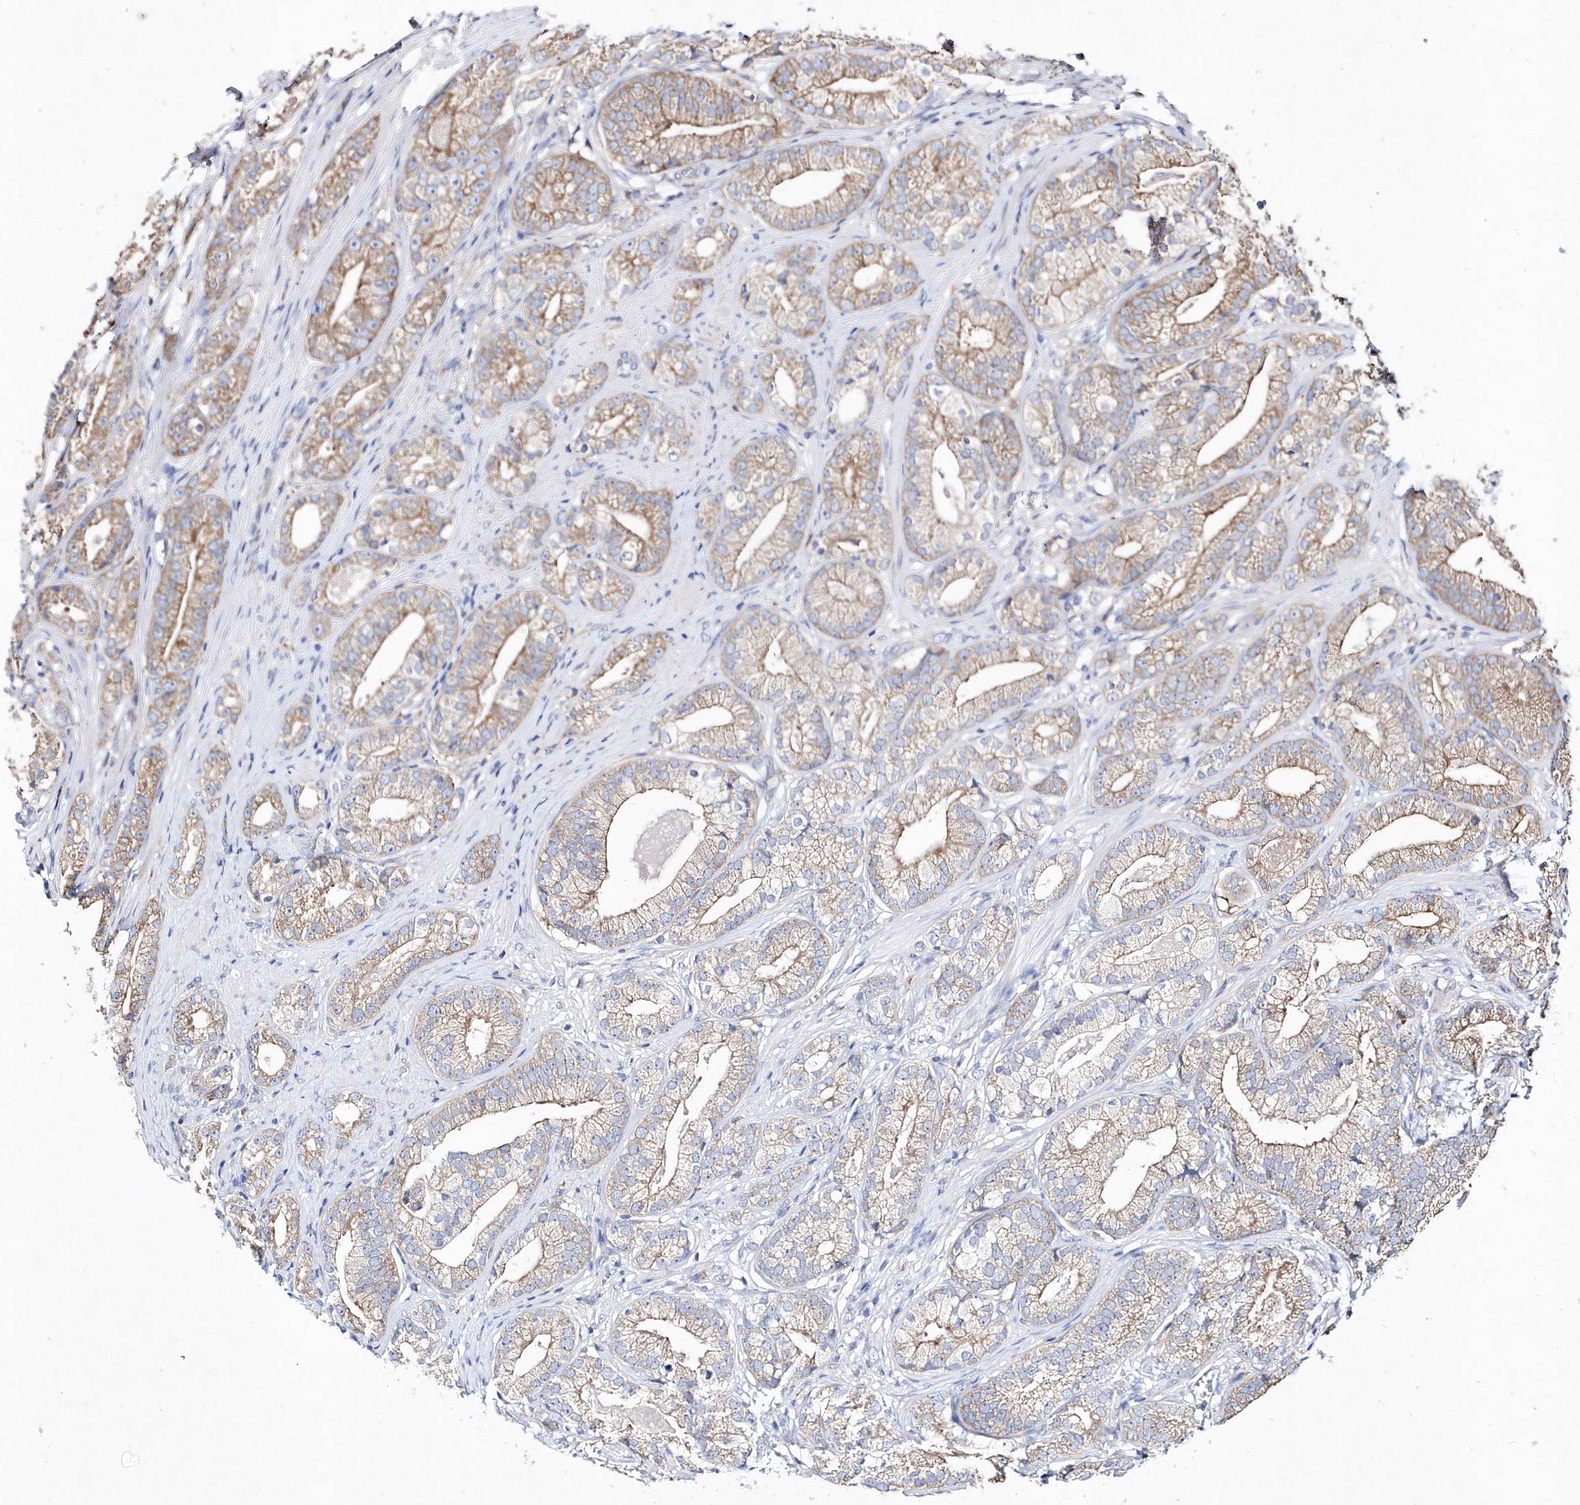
{"staining": {"intensity": "moderate", "quantity": ">75%", "location": "cytoplasmic/membranous"}, "tissue": "prostate cancer", "cell_type": "Tumor cells", "image_type": "cancer", "snomed": [{"axis": "morphology", "description": "Adenocarcinoma, High grade"}, {"axis": "topography", "description": "Prostate"}], "caption": "DAB (3,3'-diaminobenzidine) immunohistochemical staining of adenocarcinoma (high-grade) (prostate) demonstrates moderate cytoplasmic/membranous protein expression in approximately >75% of tumor cells.", "gene": "JKAMP", "patient": {"sex": "male", "age": 69}}